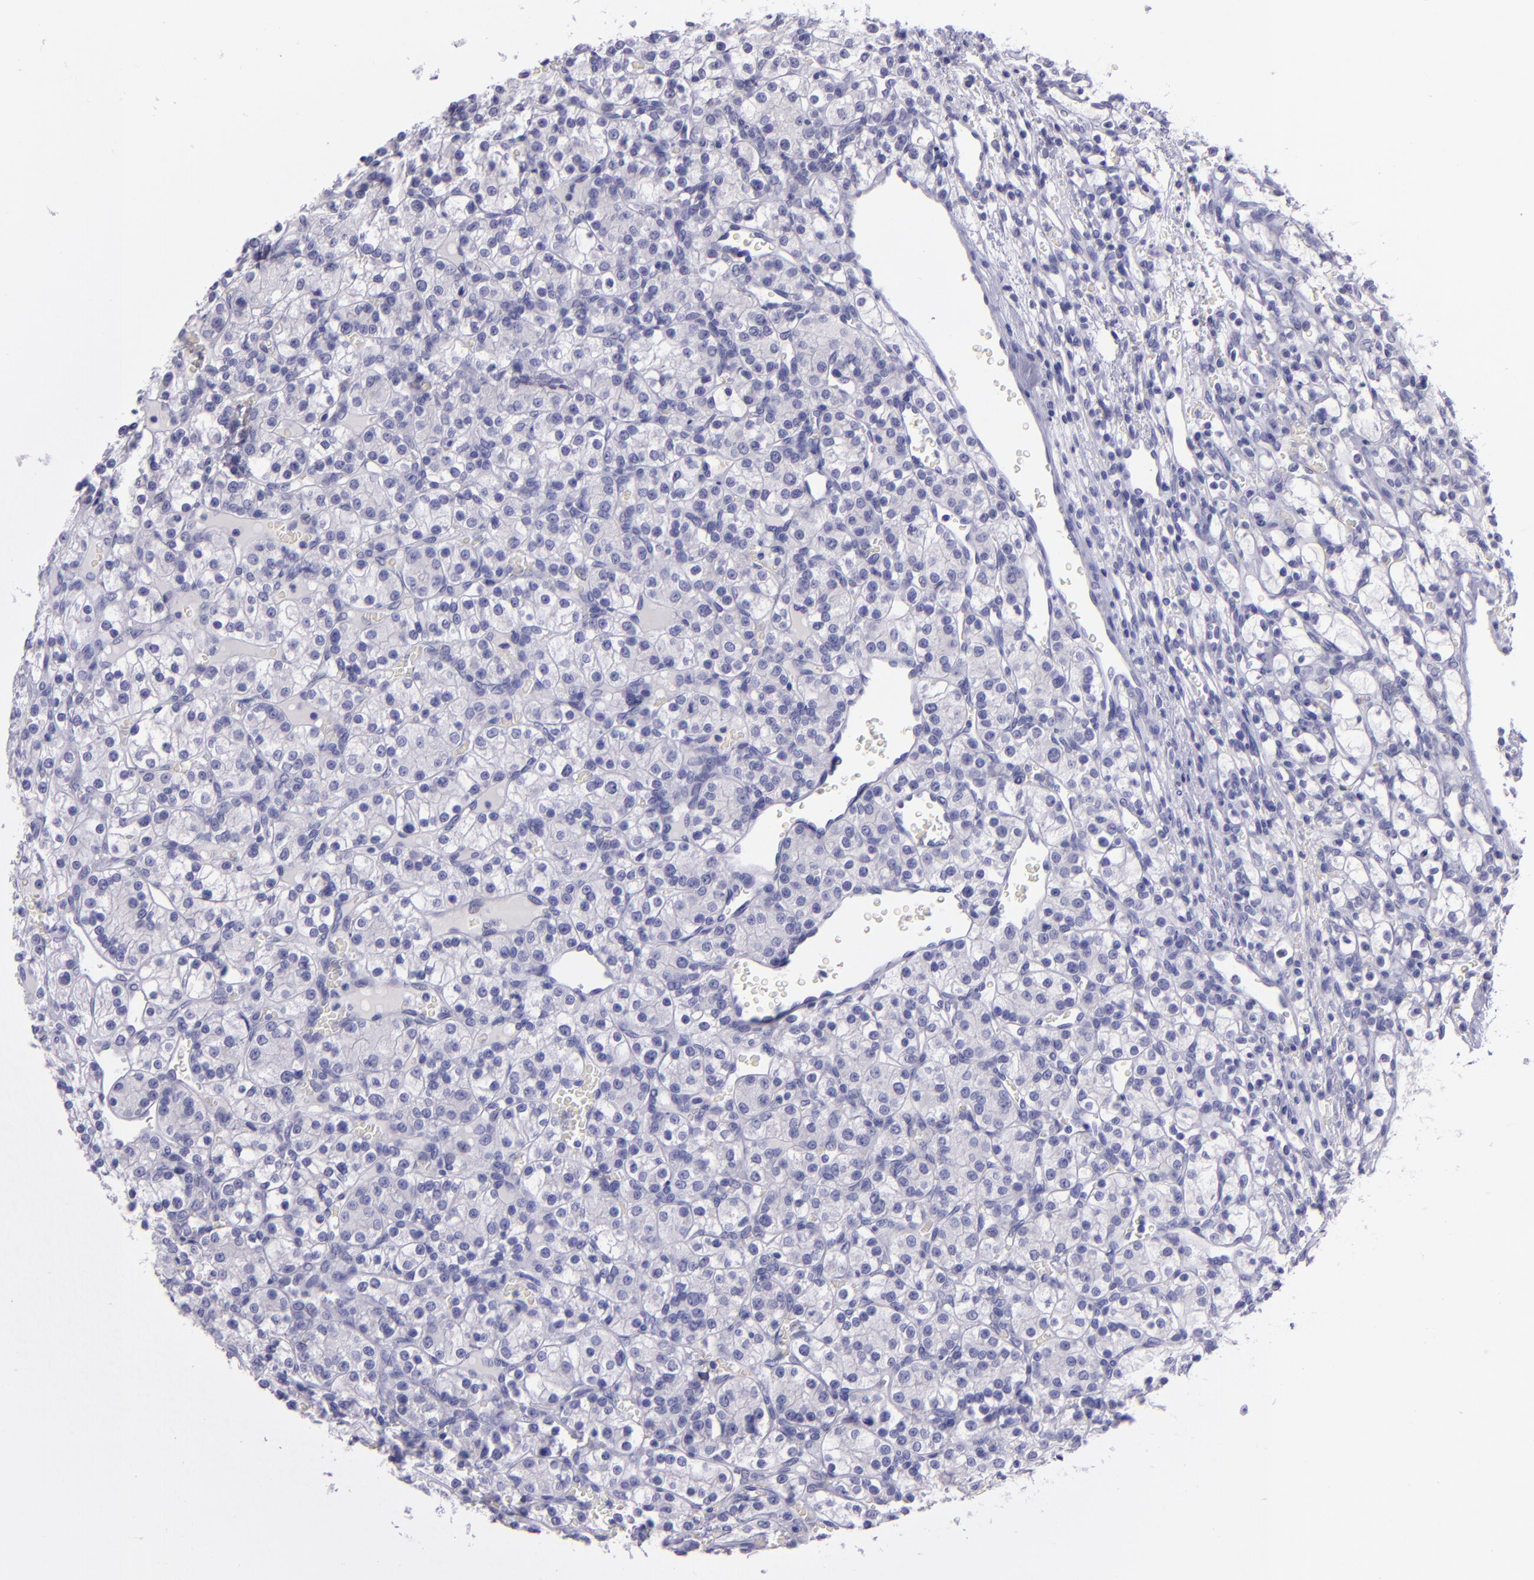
{"staining": {"intensity": "negative", "quantity": "none", "location": "none"}, "tissue": "renal cancer", "cell_type": "Tumor cells", "image_type": "cancer", "snomed": [{"axis": "morphology", "description": "Adenocarcinoma, NOS"}, {"axis": "topography", "description": "Kidney"}], "caption": "The immunohistochemistry photomicrograph has no significant staining in tumor cells of renal cancer (adenocarcinoma) tissue. (DAB (3,3'-diaminobenzidine) IHC, high magnification).", "gene": "TNNT3", "patient": {"sex": "female", "age": 62}}